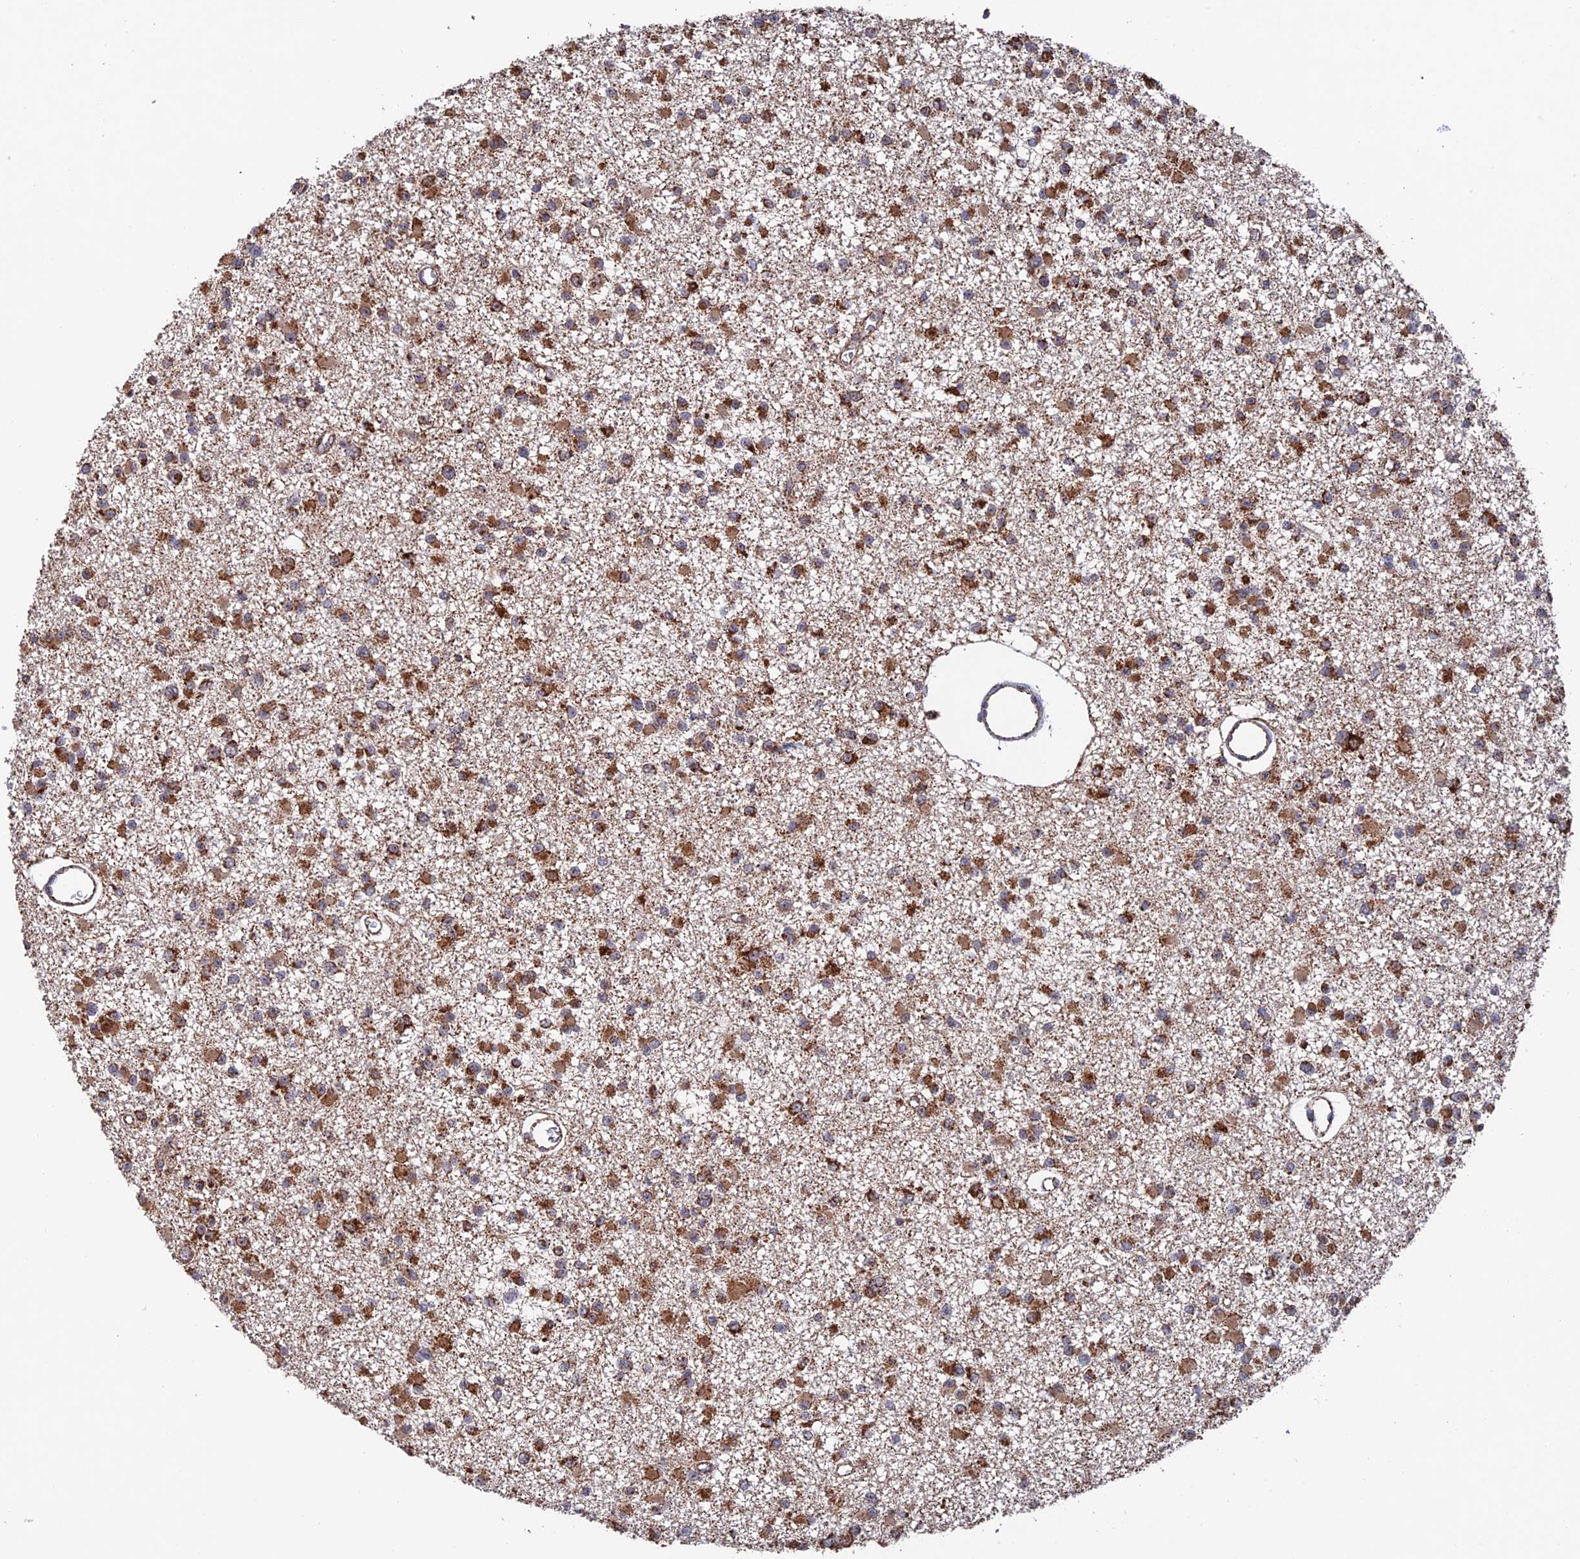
{"staining": {"intensity": "strong", "quantity": "25%-75%", "location": "cytoplasmic/membranous"}, "tissue": "glioma", "cell_type": "Tumor cells", "image_type": "cancer", "snomed": [{"axis": "morphology", "description": "Glioma, malignant, Low grade"}, {"axis": "topography", "description": "Brain"}], "caption": "About 25%-75% of tumor cells in low-grade glioma (malignant) reveal strong cytoplasmic/membranous protein positivity as visualized by brown immunohistochemical staining.", "gene": "DTYMK", "patient": {"sex": "female", "age": 22}}